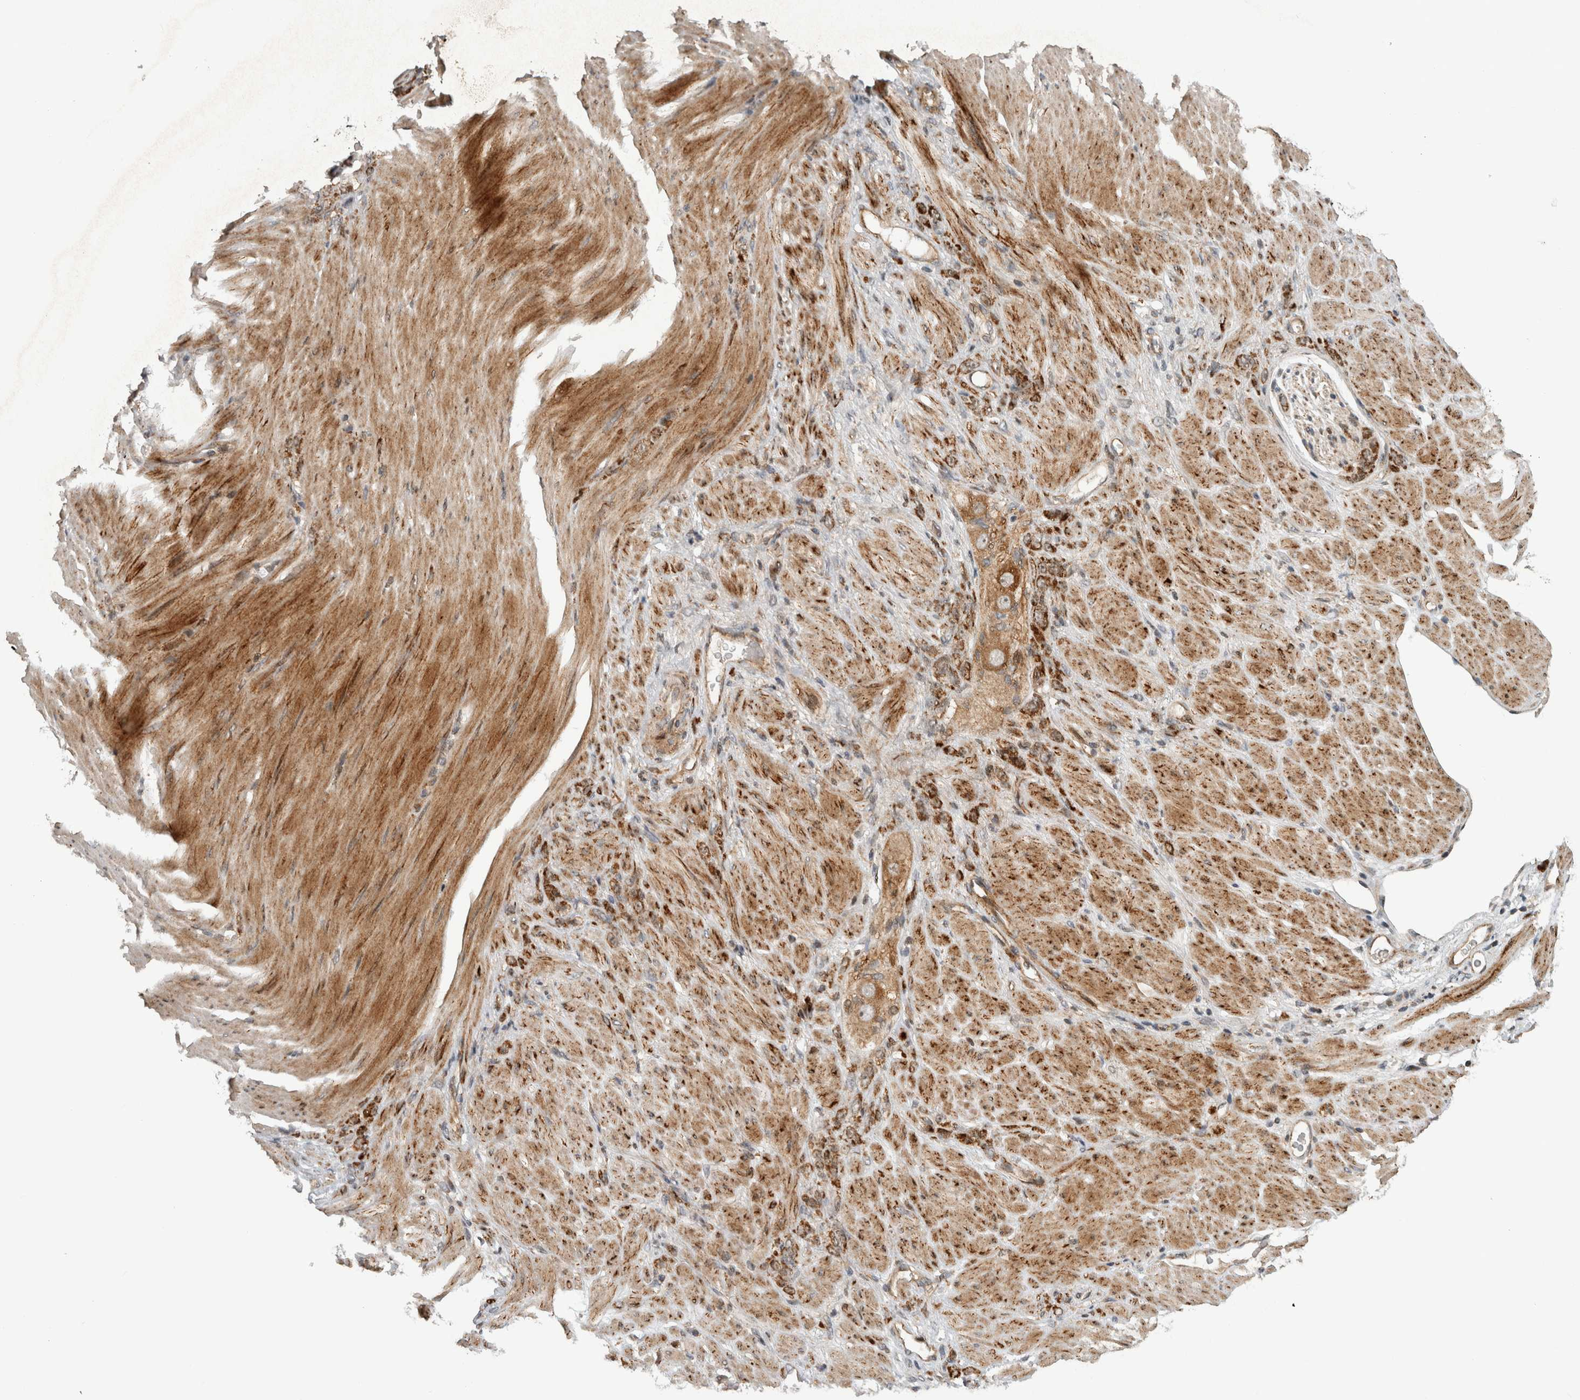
{"staining": {"intensity": "moderate", "quantity": ">75%", "location": "cytoplasmic/membranous,nuclear"}, "tissue": "stomach cancer", "cell_type": "Tumor cells", "image_type": "cancer", "snomed": [{"axis": "morphology", "description": "Normal tissue, NOS"}, {"axis": "morphology", "description": "Adenocarcinoma, NOS"}, {"axis": "topography", "description": "Stomach"}], "caption": "IHC photomicrograph of neoplastic tissue: human adenocarcinoma (stomach) stained using IHC displays medium levels of moderate protein expression localized specifically in the cytoplasmic/membranous and nuclear of tumor cells, appearing as a cytoplasmic/membranous and nuclear brown color.", "gene": "INSRR", "patient": {"sex": "male", "age": 82}}